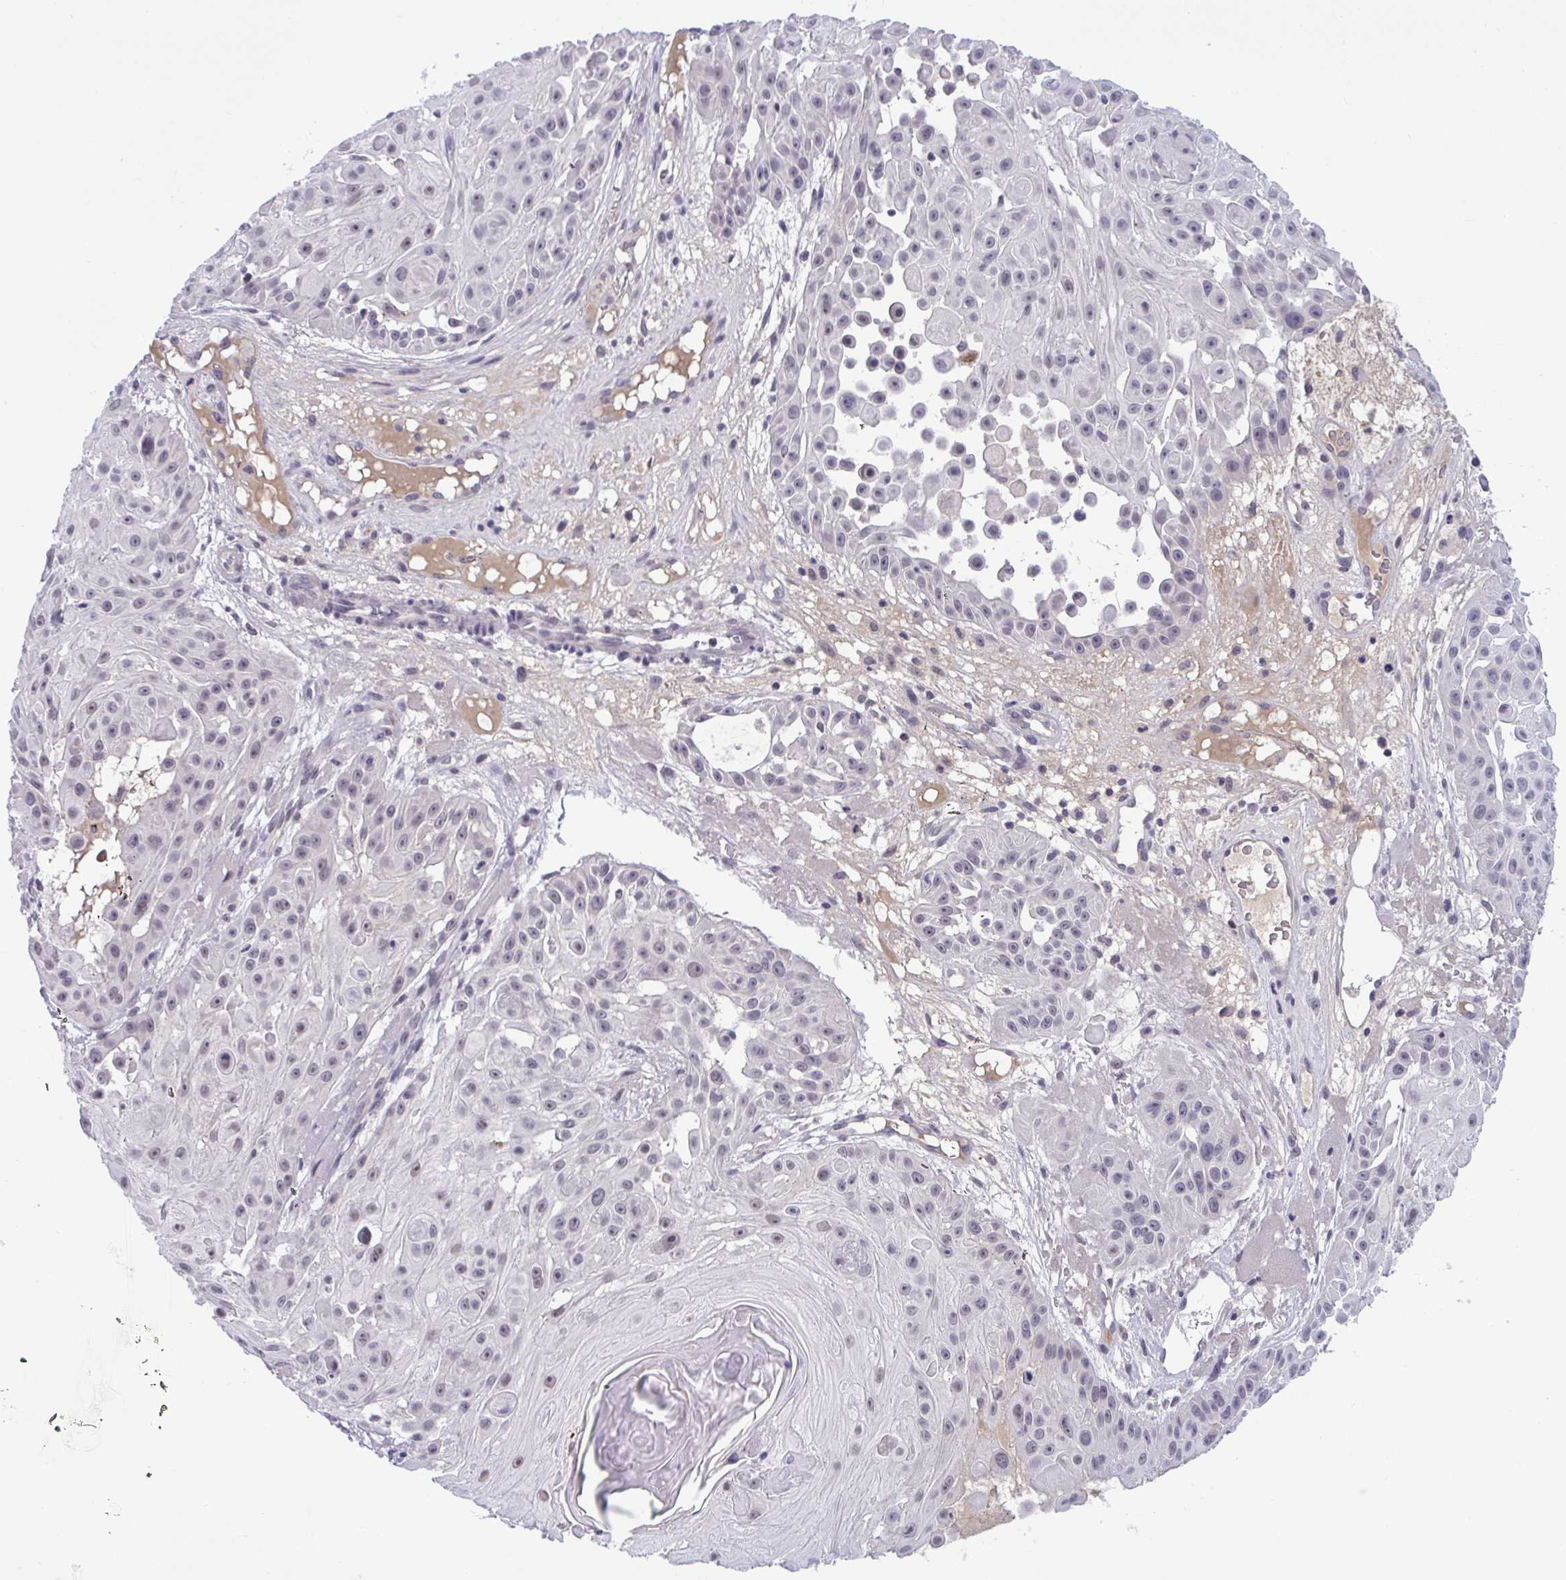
{"staining": {"intensity": "negative", "quantity": "none", "location": "none"}, "tissue": "skin cancer", "cell_type": "Tumor cells", "image_type": "cancer", "snomed": [{"axis": "morphology", "description": "Squamous cell carcinoma, NOS"}, {"axis": "topography", "description": "Skin"}], "caption": "The immunohistochemistry (IHC) photomicrograph has no significant positivity in tumor cells of skin cancer (squamous cell carcinoma) tissue.", "gene": "TTC7B", "patient": {"sex": "male", "age": 91}}